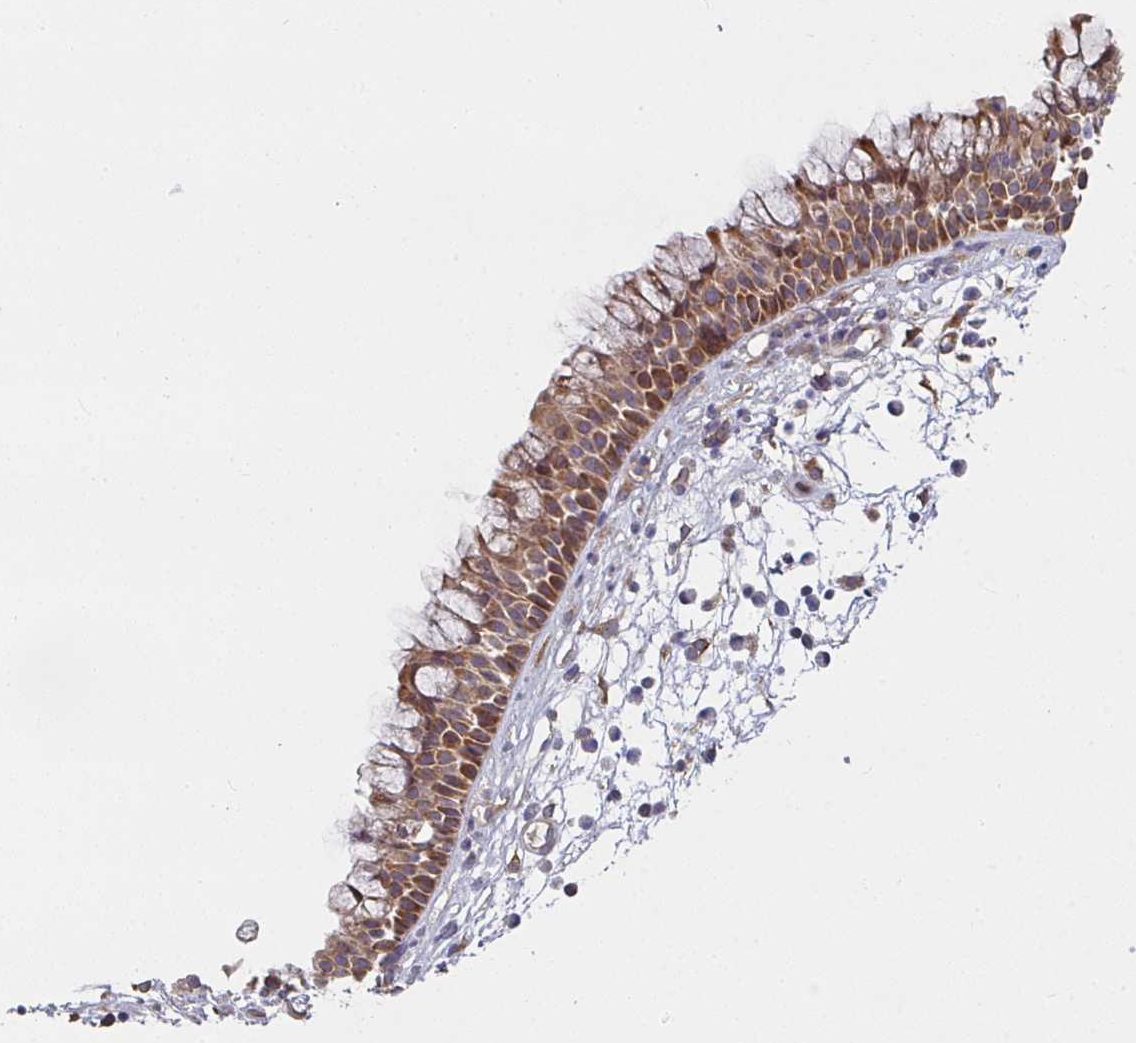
{"staining": {"intensity": "moderate", "quantity": ">75%", "location": "cytoplasmic/membranous"}, "tissue": "nasopharynx", "cell_type": "Respiratory epithelial cells", "image_type": "normal", "snomed": [{"axis": "morphology", "description": "Normal tissue, NOS"}, {"axis": "topography", "description": "Nasopharynx"}], "caption": "IHC staining of unremarkable nasopharynx, which exhibits medium levels of moderate cytoplasmic/membranous expression in about >75% of respiratory epithelial cells indicating moderate cytoplasmic/membranous protein expression. The staining was performed using DAB (brown) for protein detection and nuclei were counterstained in hematoxylin (blue).", "gene": "RHEBL1", "patient": {"sex": "male", "age": 56}}